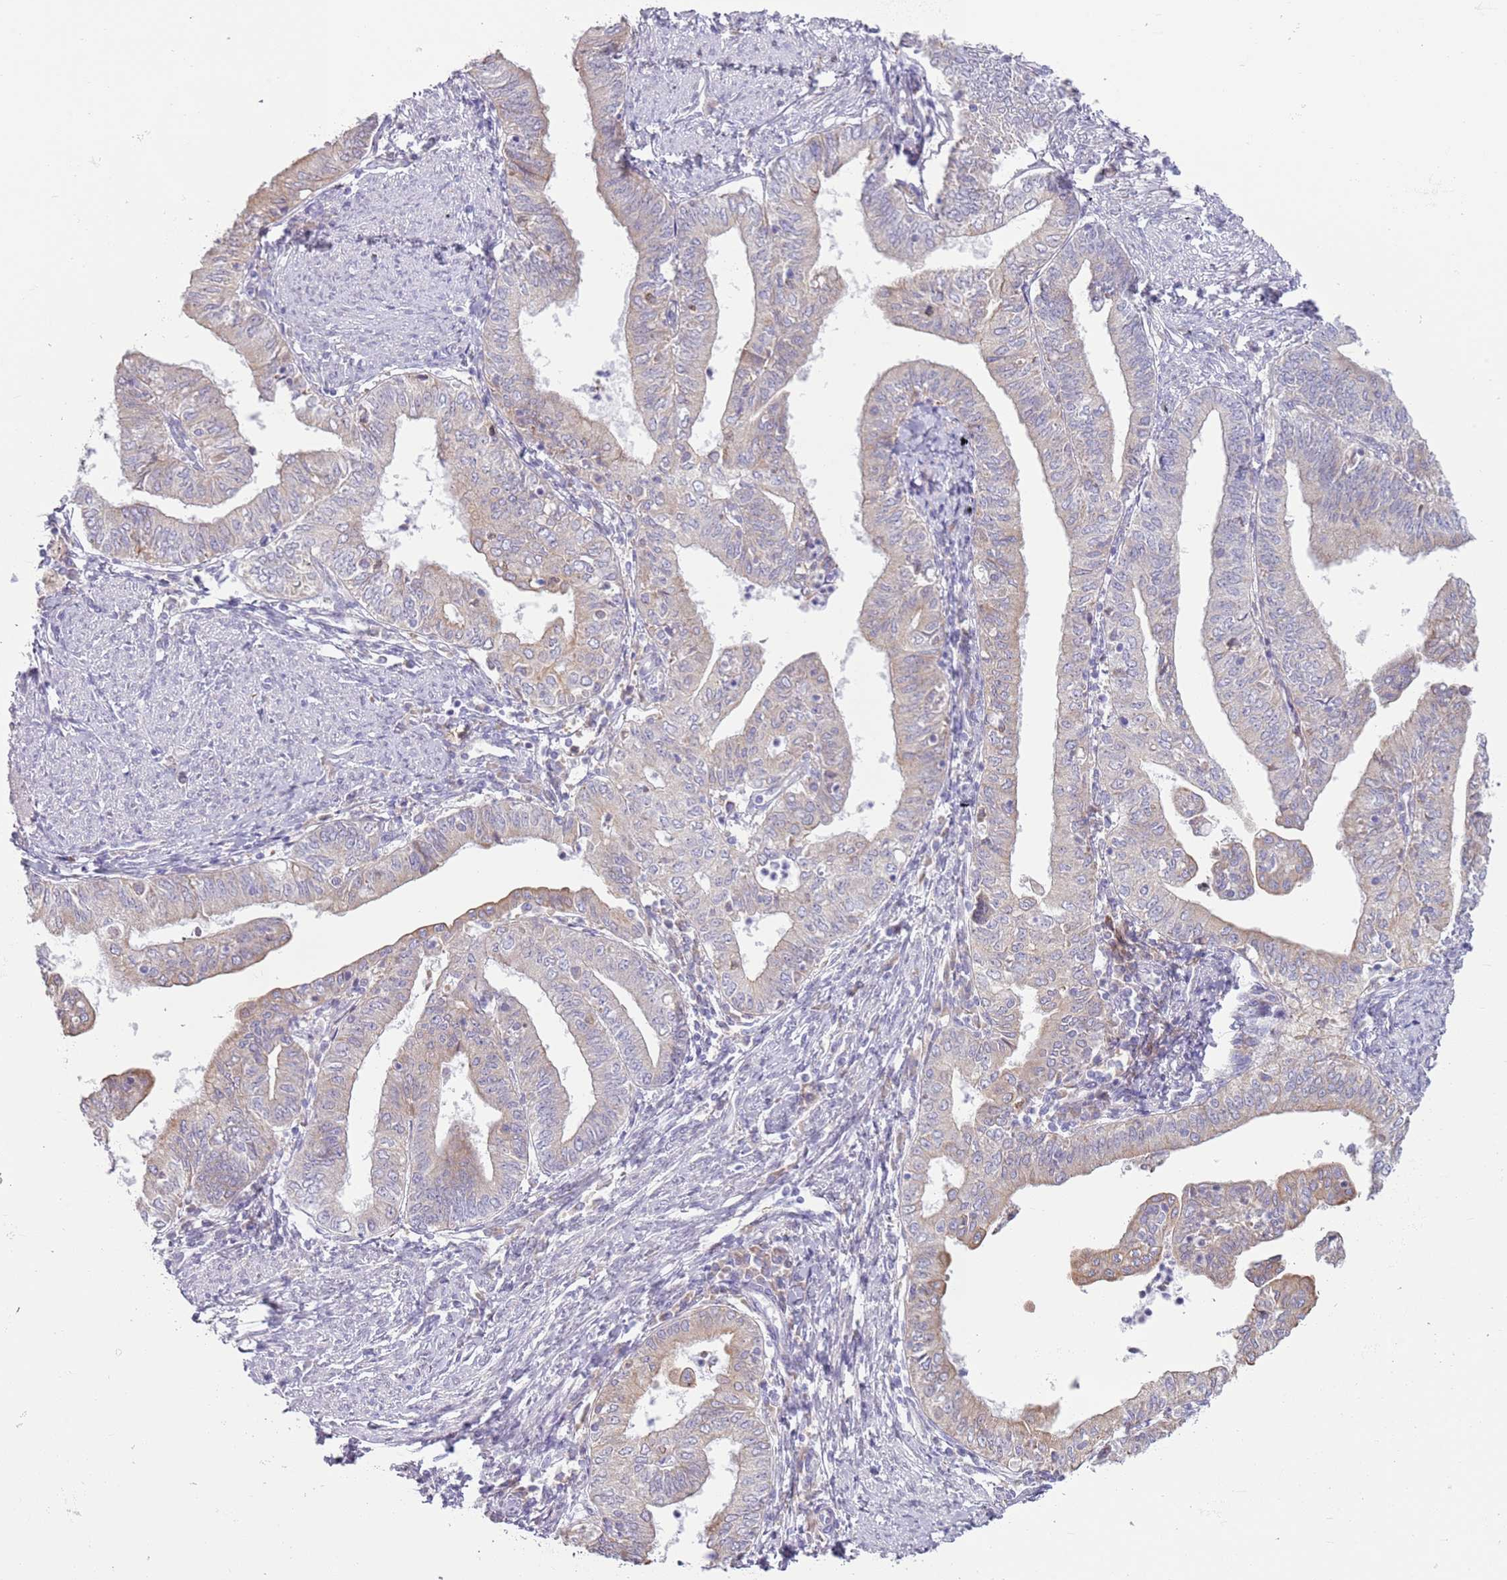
{"staining": {"intensity": "weak", "quantity": "<25%", "location": "cytoplasmic/membranous"}, "tissue": "endometrial cancer", "cell_type": "Tumor cells", "image_type": "cancer", "snomed": [{"axis": "morphology", "description": "Adenocarcinoma, NOS"}, {"axis": "topography", "description": "Endometrium"}], "caption": "Immunohistochemistry of human endometrial adenocarcinoma shows no positivity in tumor cells.", "gene": "OAF", "patient": {"sex": "female", "age": 66}}